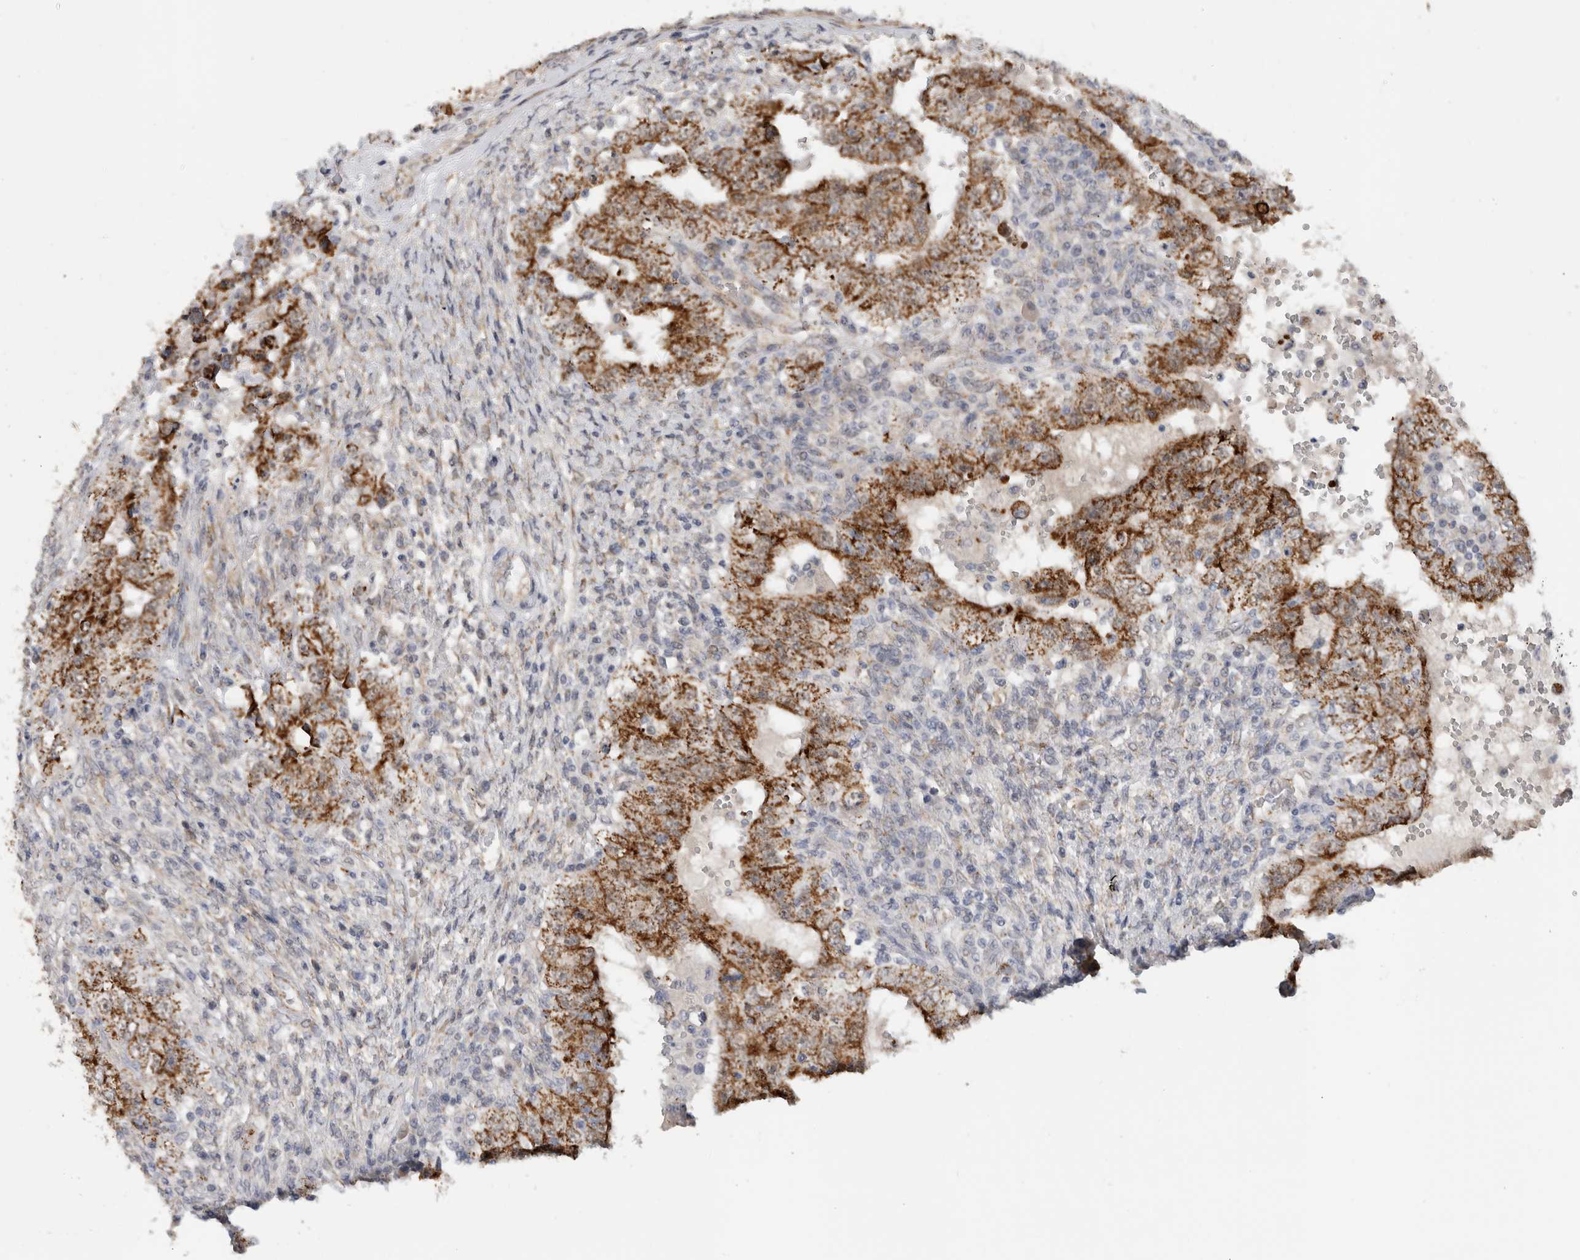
{"staining": {"intensity": "strong", "quantity": ">75%", "location": "cytoplasmic/membranous"}, "tissue": "testis cancer", "cell_type": "Tumor cells", "image_type": "cancer", "snomed": [{"axis": "morphology", "description": "Carcinoma, Embryonal, NOS"}, {"axis": "topography", "description": "Testis"}], "caption": "Testis cancer (embryonal carcinoma) stained with a protein marker demonstrates strong staining in tumor cells.", "gene": "DYRK2", "patient": {"sex": "male", "age": 26}}